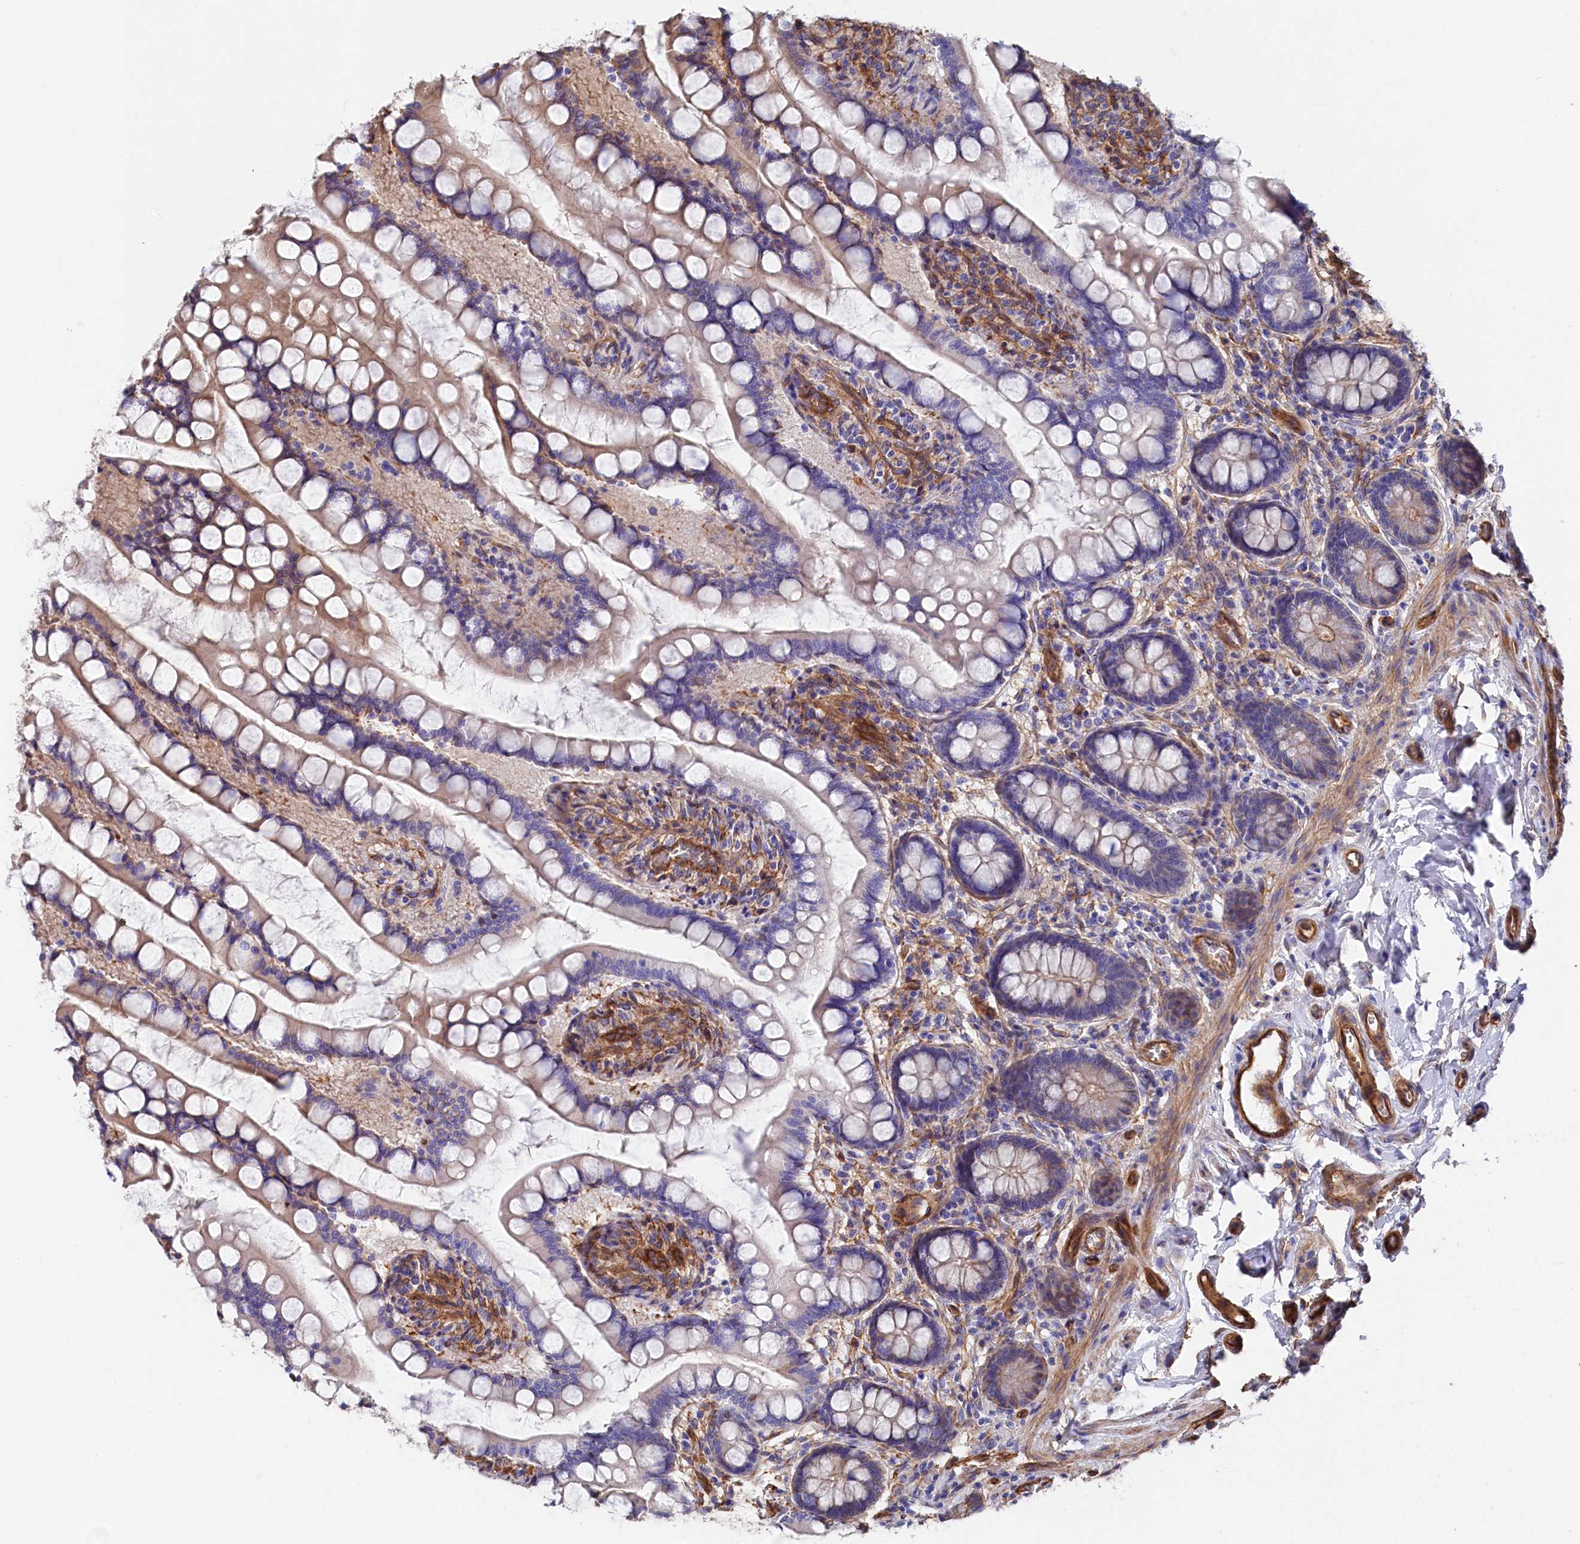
{"staining": {"intensity": "moderate", "quantity": "25%-75%", "location": "cytoplasmic/membranous"}, "tissue": "small intestine", "cell_type": "Glandular cells", "image_type": "normal", "snomed": [{"axis": "morphology", "description": "Normal tissue, NOS"}, {"axis": "topography", "description": "Small intestine"}], "caption": "Glandular cells exhibit medium levels of moderate cytoplasmic/membranous positivity in about 25%-75% of cells in benign small intestine.", "gene": "TNKS1BP1", "patient": {"sex": "male", "age": 52}}